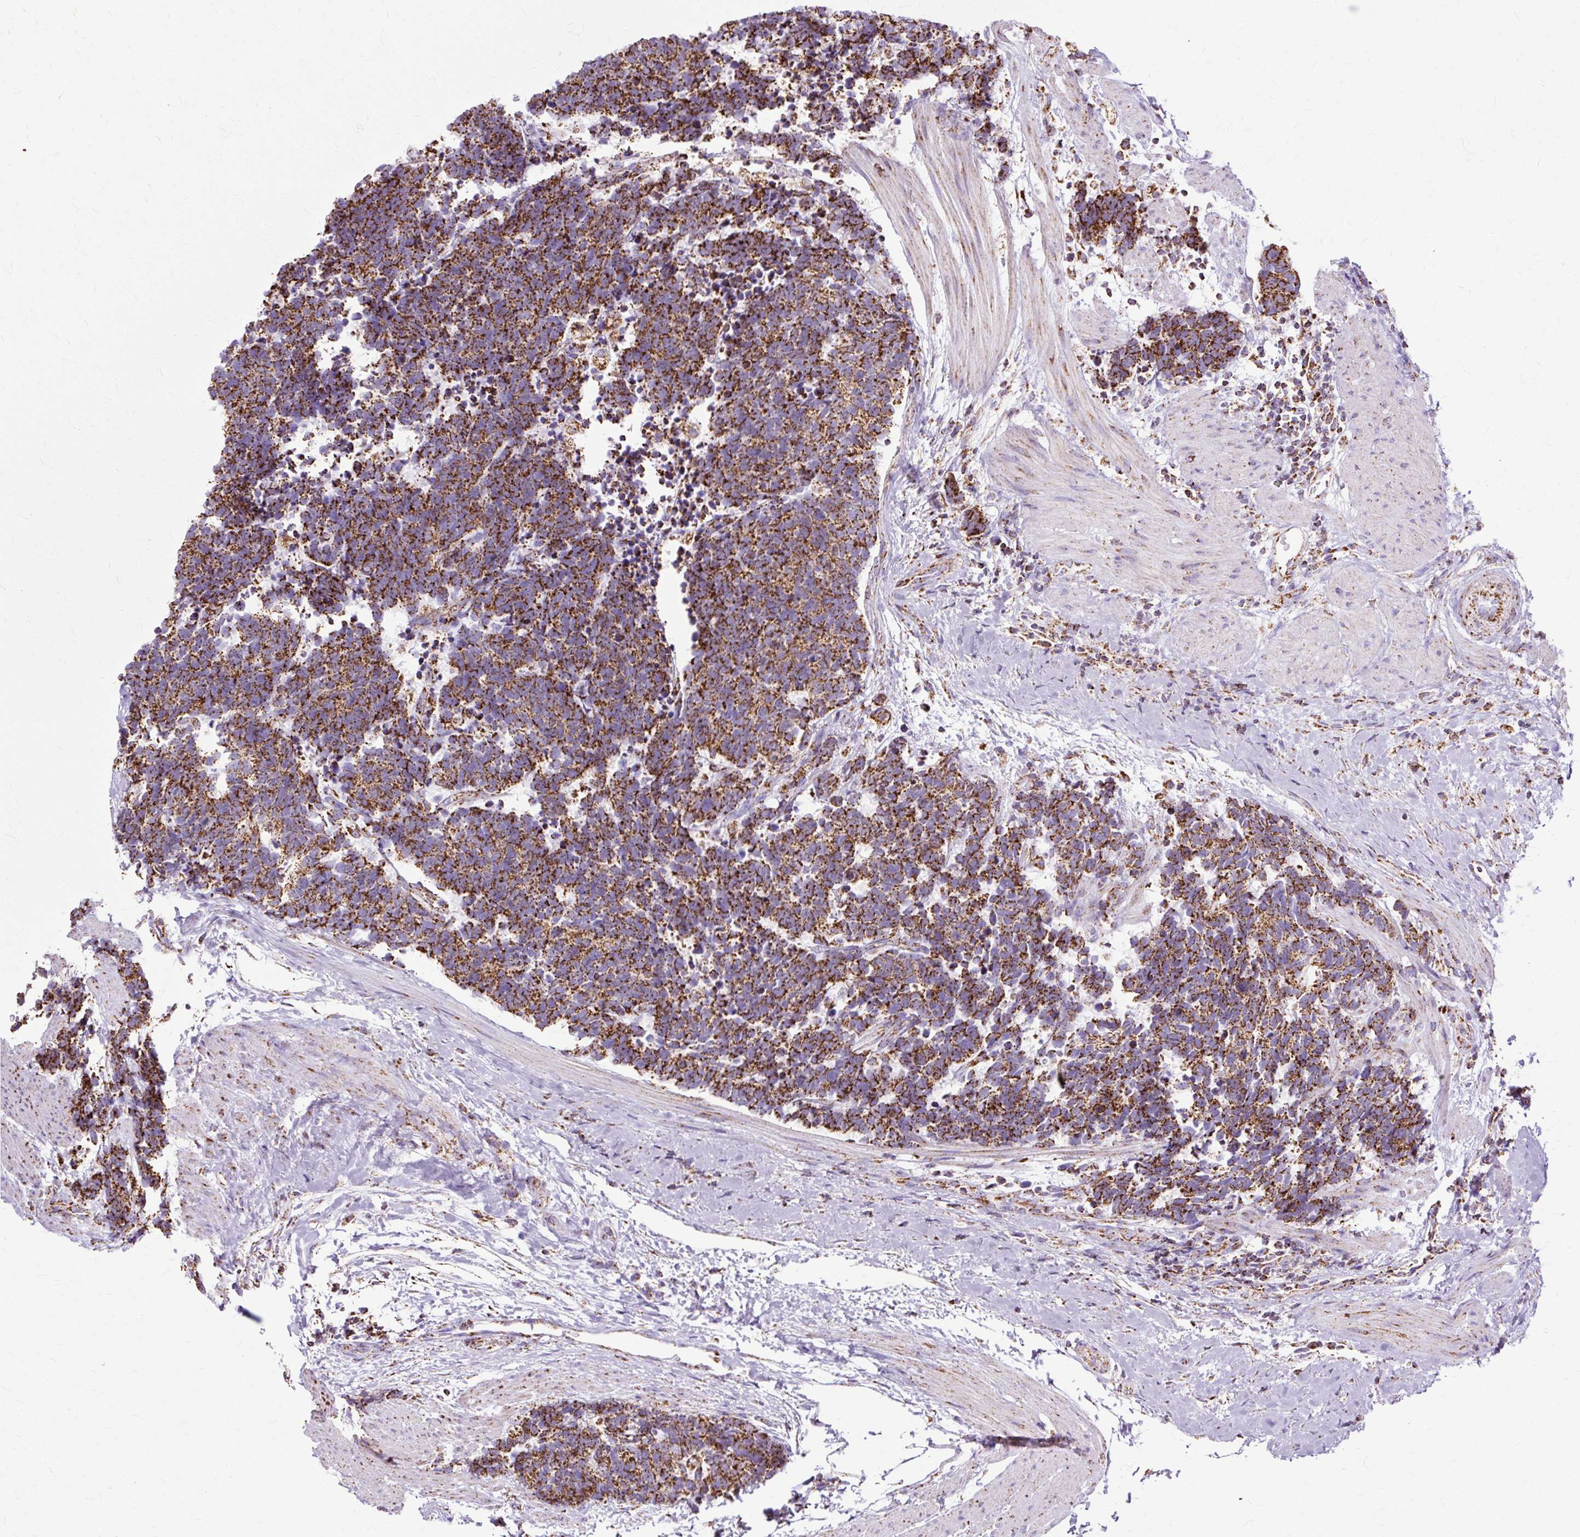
{"staining": {"intensity": "strong", "quantity": ">75%", "location": "cytoplasmic/membranous"}, "tissue": "carcinoid", "cell_type": "Tumor cells", "image_type": "cancer", "snomed": [{"axis": "morphology", "description": "Carcinoid, malignant, NOS"}, {"axis": "topography", "description": "Colon"}], "caption": "This histopathology image demonstrates IHC staining of human carcinoid (malignant), with high strong cytoplasmic/membranous positivity in about >75% of tumor cells.", "gene": "DLAT", "patient": {"sex": "female", "age": 52}}